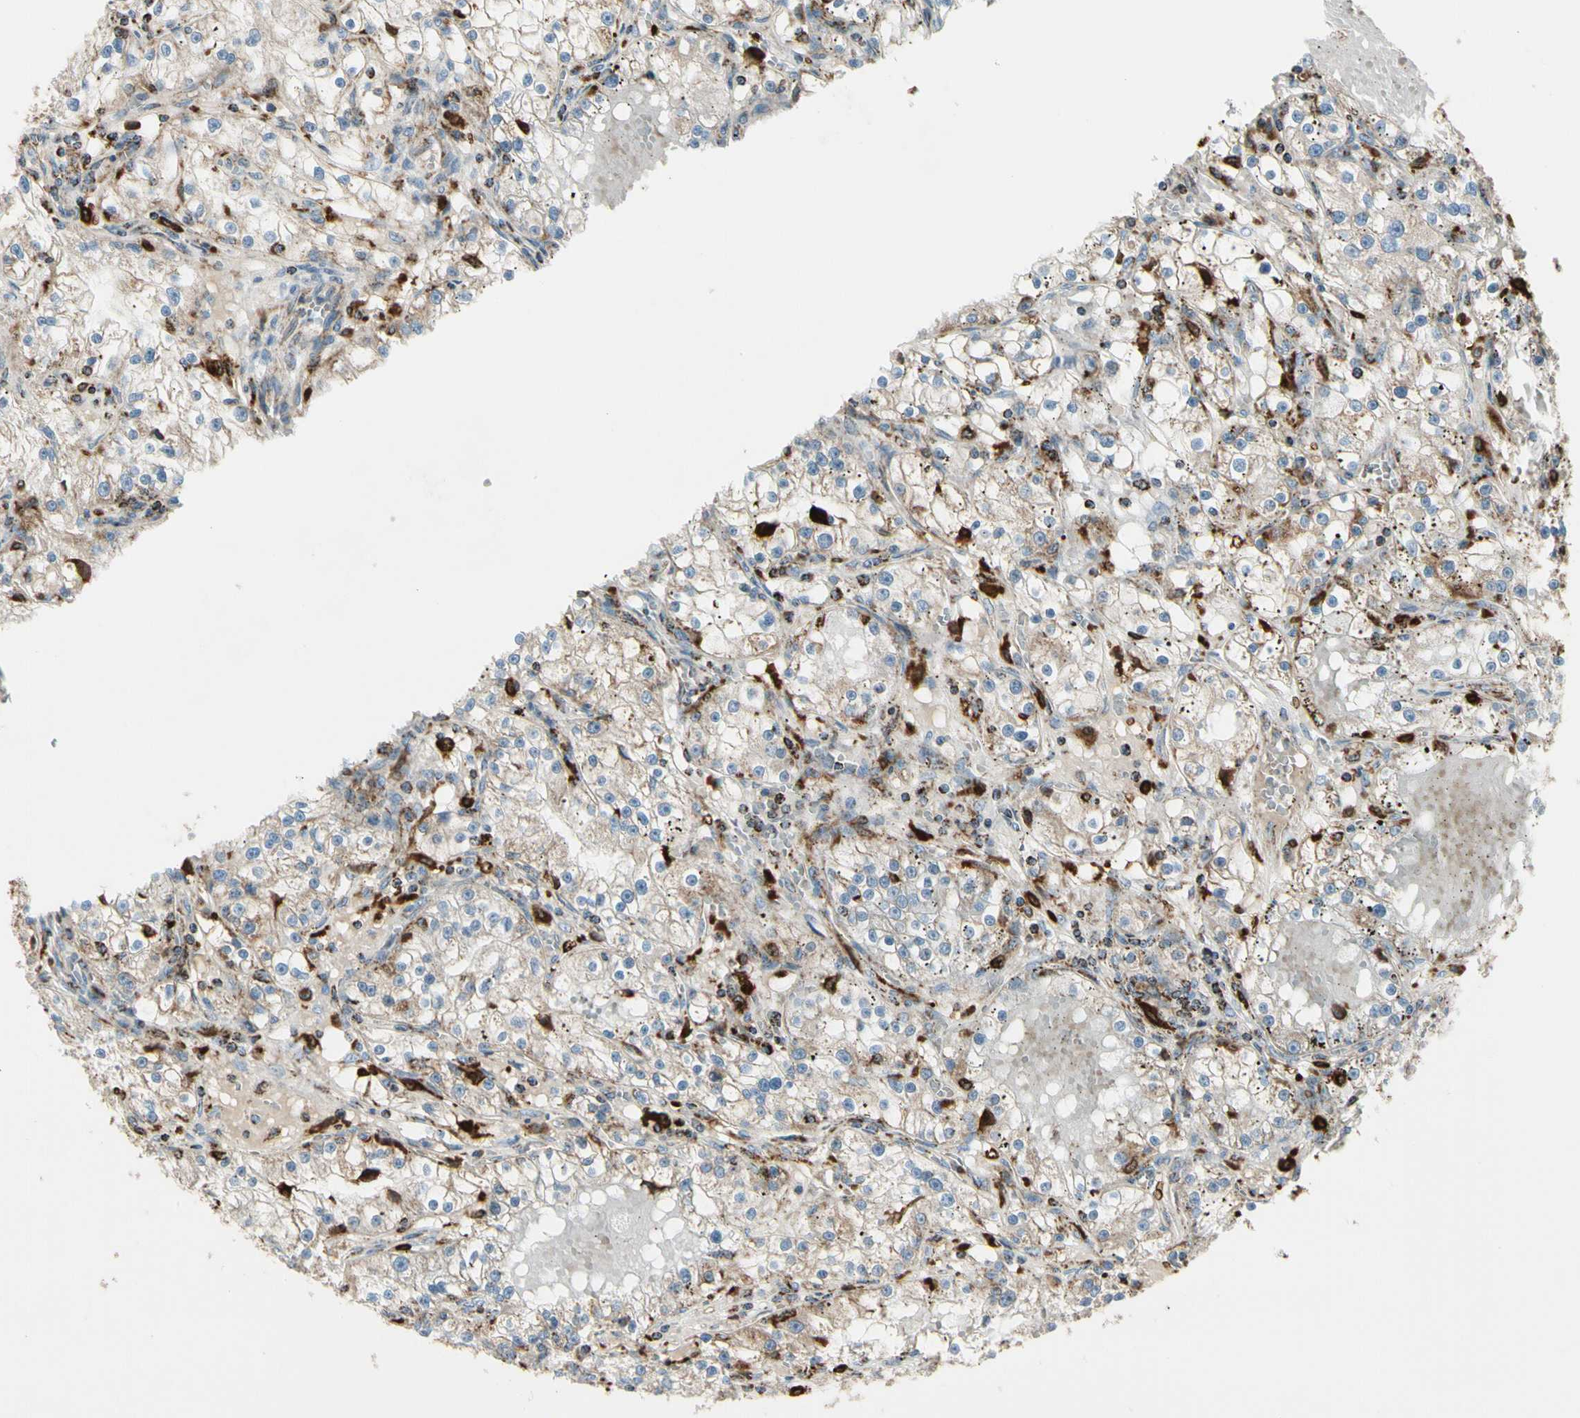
{"staining": {"intensity": "weak", "quantity": "25%-75%", "location": "cytoplasmic/membranous"}, "tissue": "renal cancer", "cell_type": "Tumor cells", "image_type": "cancer", "snomed": [{"axis": "morphology", "description": "Adenocarcinoma, NOS"}, {"axis": "topography", "description": "Kidney"}], "caption": "An IHC micrograph of tumor tissue is shown. Protein staining in brown shows weak cytoplasmic/membranous positivity in renal adenocarcinoma within tumor cells.", "gene": "ME2", "patient": {"sex": "male", "age": 56}}